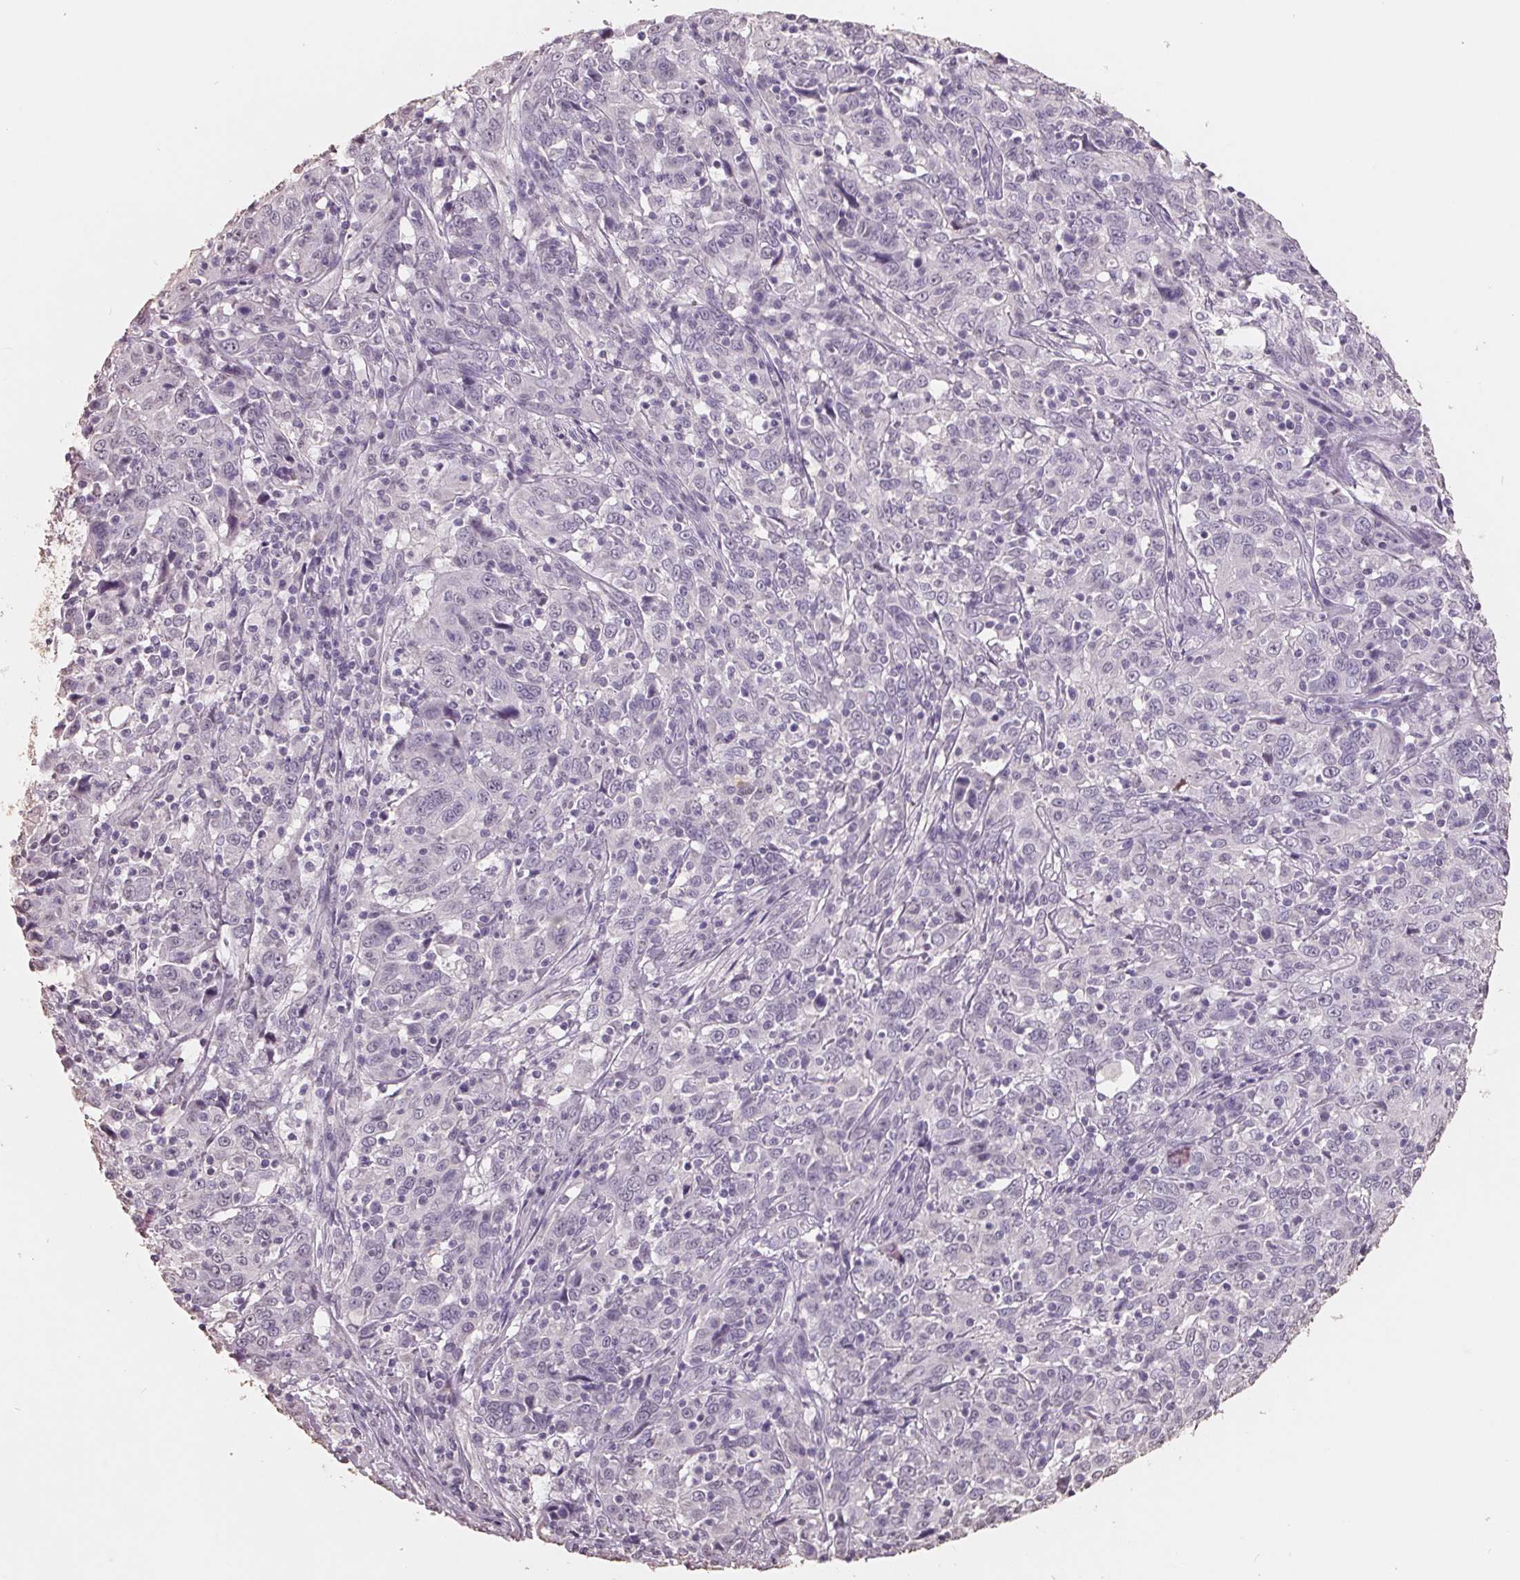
{"staining": {"intensity": "negative", "quantity": "none", "location": "none"}, "tissue": "cervical cancer", "cell_type": "Tumor cells", "image_type": "cancer", "snomed": [{"axis": "morphology", "description": "Squamous cell carcinoma, NOS"}, {"axis": "topography", "description": "Cervix"}], "caption": "The immunohistochemistry image has no significant expression in tumor cells of cervical squamous cell carcinoma tissue.", "gene": "FTCD", "patient": {"sex": "female", "age": 46}}